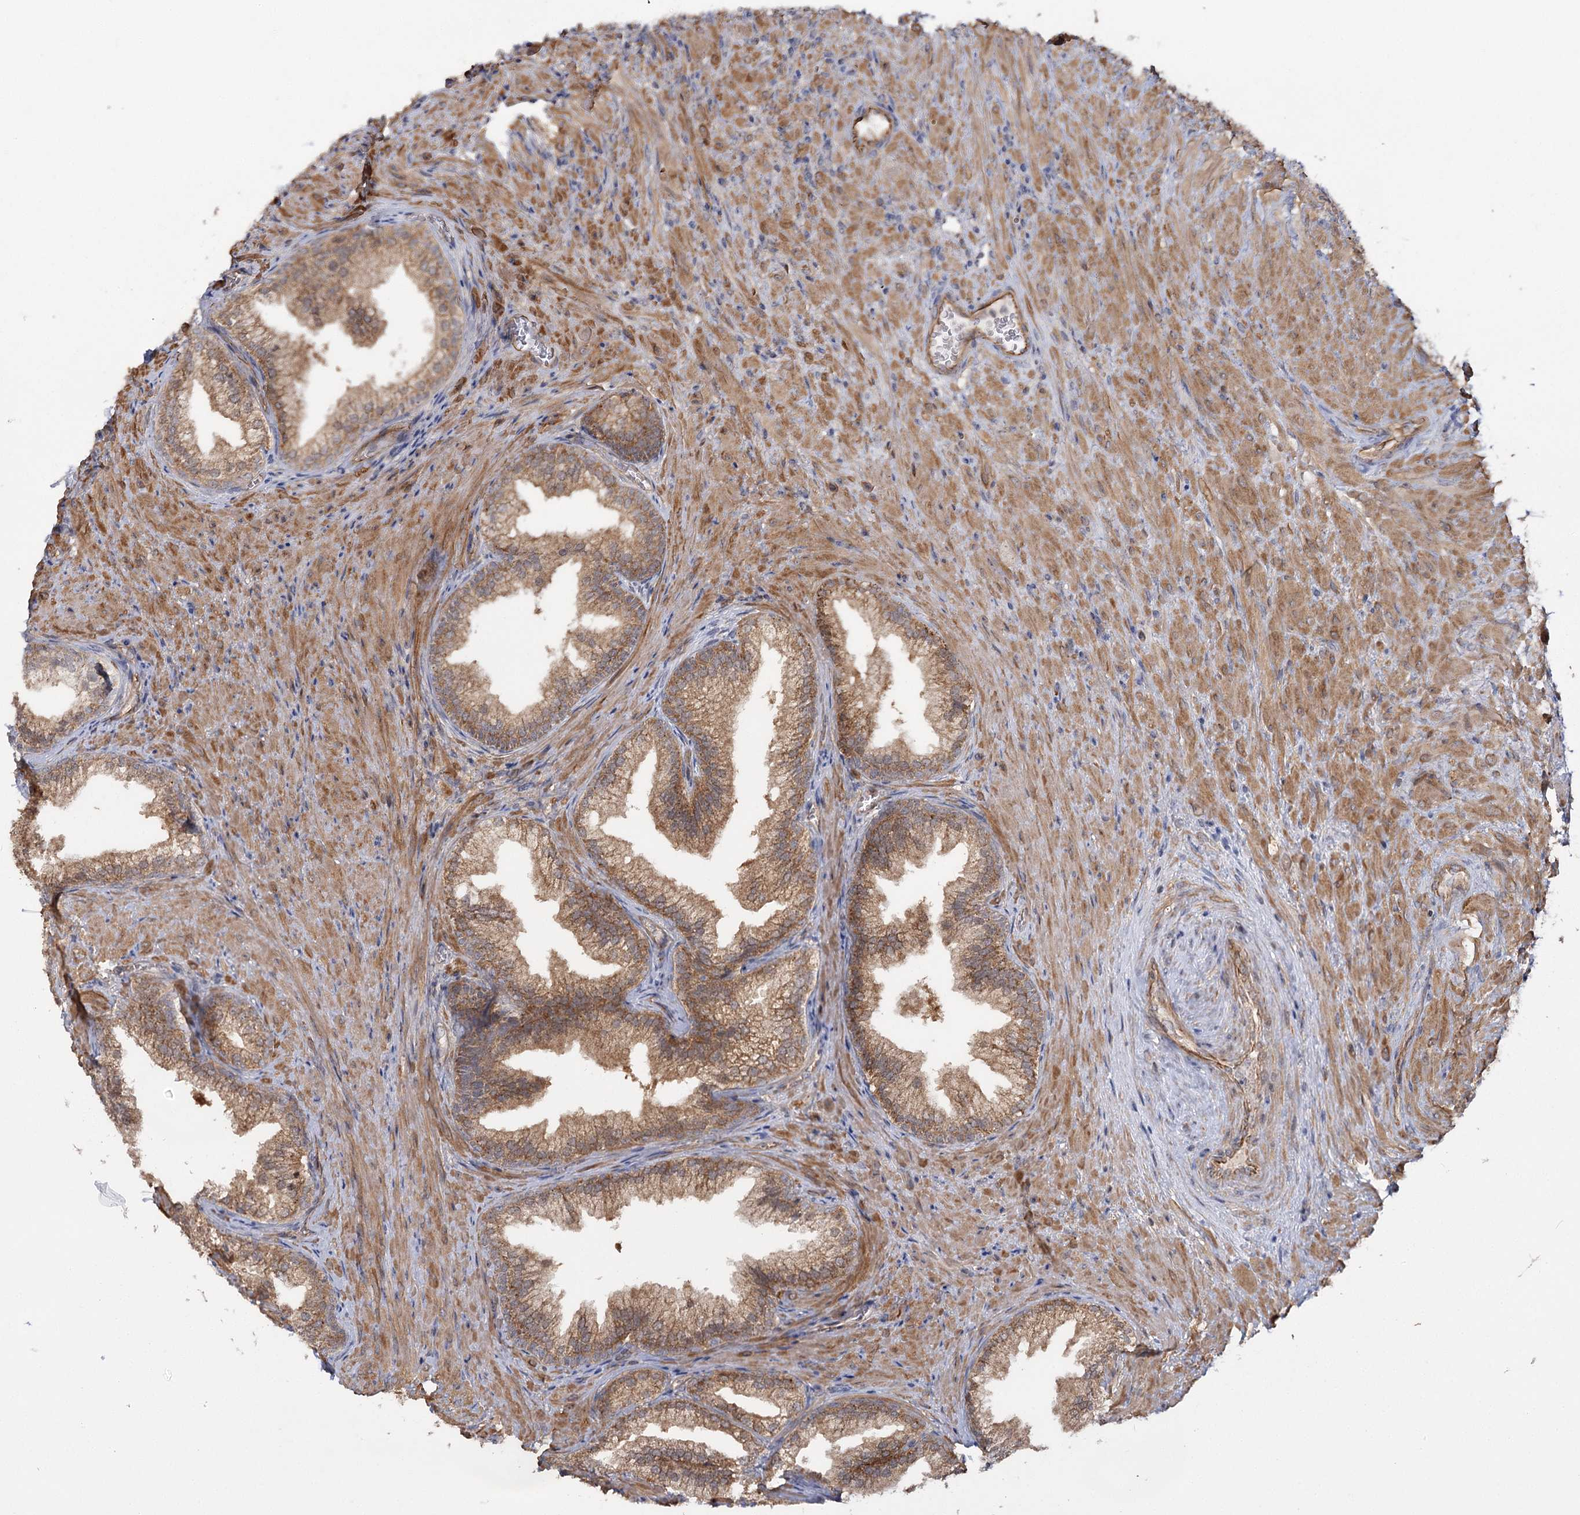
{"staining": {"intensity": "moderate", "quantity": ">75%", "location": "cytoplasmic/membranous"}, "tissue": "prostate", "cell_type": "Glandular cells", "image_type": "normal", "snomed": [{"axis": "morphology", "description": "Normal tissue, NOS"}, {"axis": "topography", "description": "Prostate"}], "caption": "About >75% of glandular cells in benign human prostate reveal moderate cytoplasmic/membranous protein positivity as visualized by brown immunohistochemical staining.", "gene": "TBC1D9B", "patient": {"sex": "male", "age": 76}}